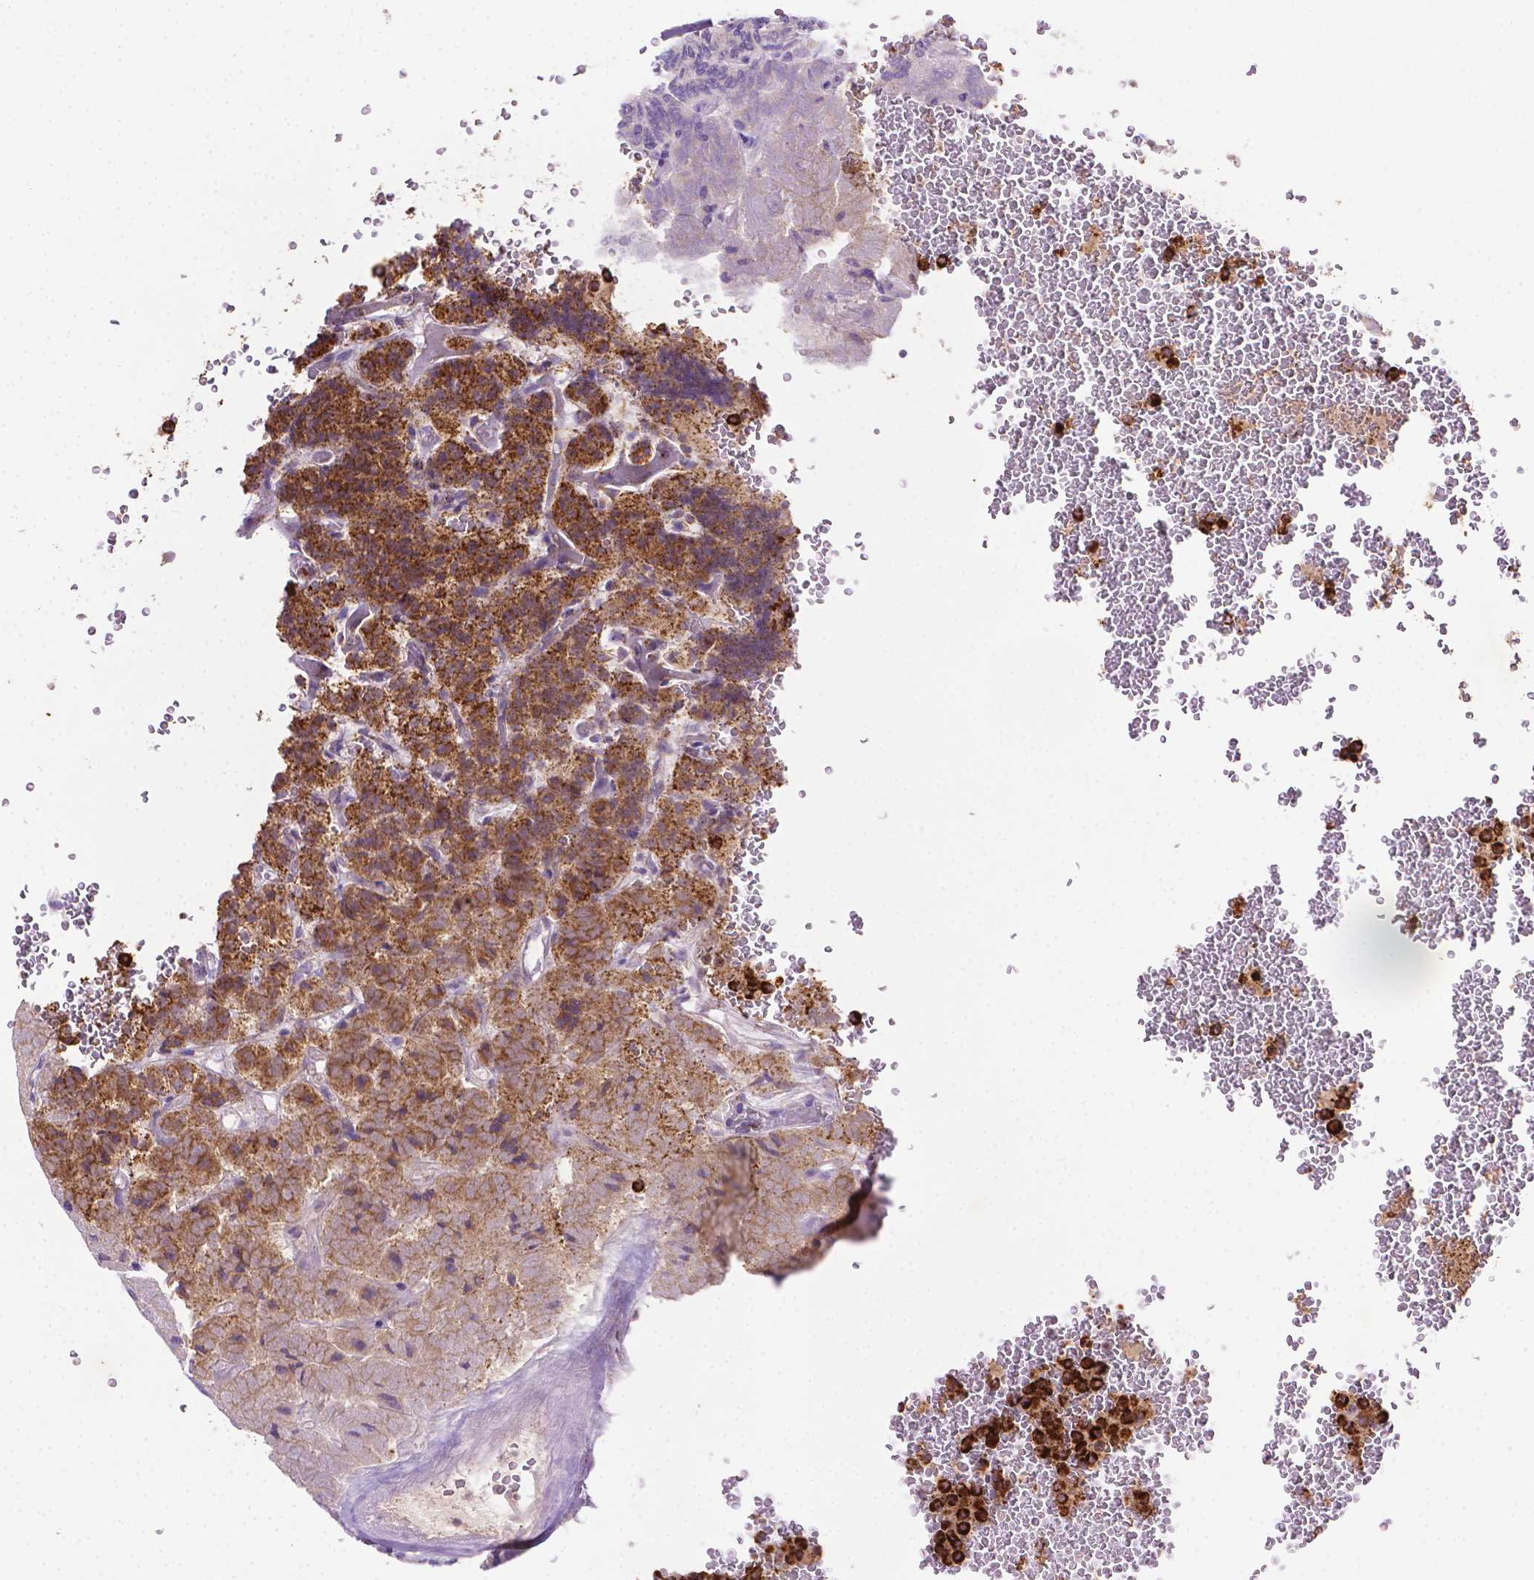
{"staining": {"intensity": "strong", "quantity": ">75%", "location": "cytoplasmic/membranous"}, "tissue": "carcinoid", "cell_type": "Tumor cells", "image_type": "cancer", "snomed": [{"axis": "morphology", "description": "Carcinoid, malignant, NOS"}, {"axis": "topography", "description": "Pancreas"}], "caption": "Protein staining by IHC demonstrates strong cytoplasmic/membranous positivity in about >75% of tumor cells in malignant carcinoid. (DAB = brown stain, brightfield microscopy at high magnification).", "gene": "ILVBL", "patient": {"sex": "male", "age": 36}}